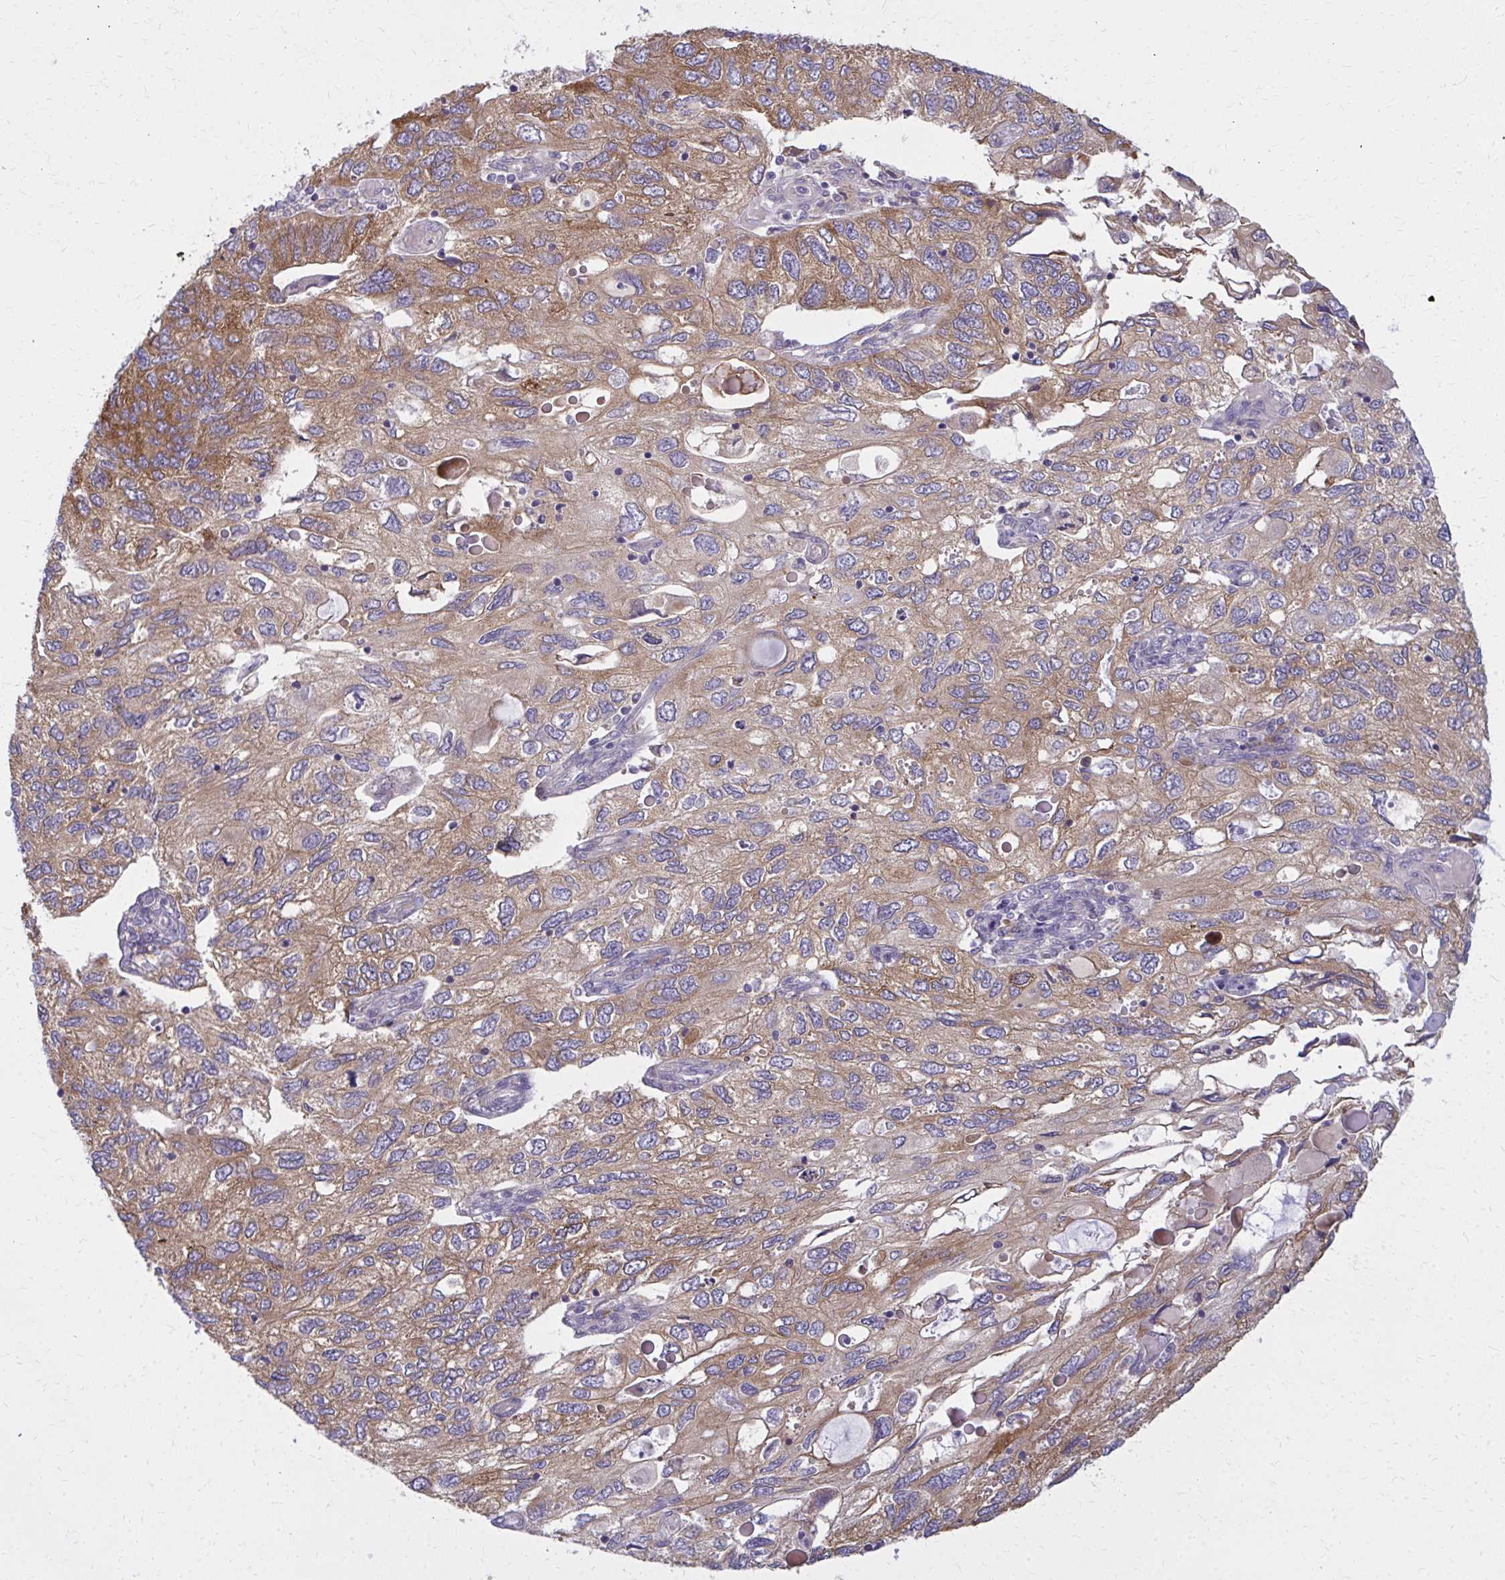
{"staining": {"intensity": "moderate", "quantity": ">75%", "location": "cytoplasmic/membranous"}, "tissue": "endometrial cancer", "cell_type": "Tumor cells", "image_type": "cancer", "snomed": [{"axis": "morphology", "description": "Carcinoma, NOS"}, {"axis": "topography", "description": "Uterus"}], "caption": "Endometrial cancer (carcinoma) stained with immunohistochemistry displays moderate cytoplasmic/membranous expression in about >75% of tumor cells.", "gene": "CEMP1", "patient": {"sex": "female", "age": 76}}